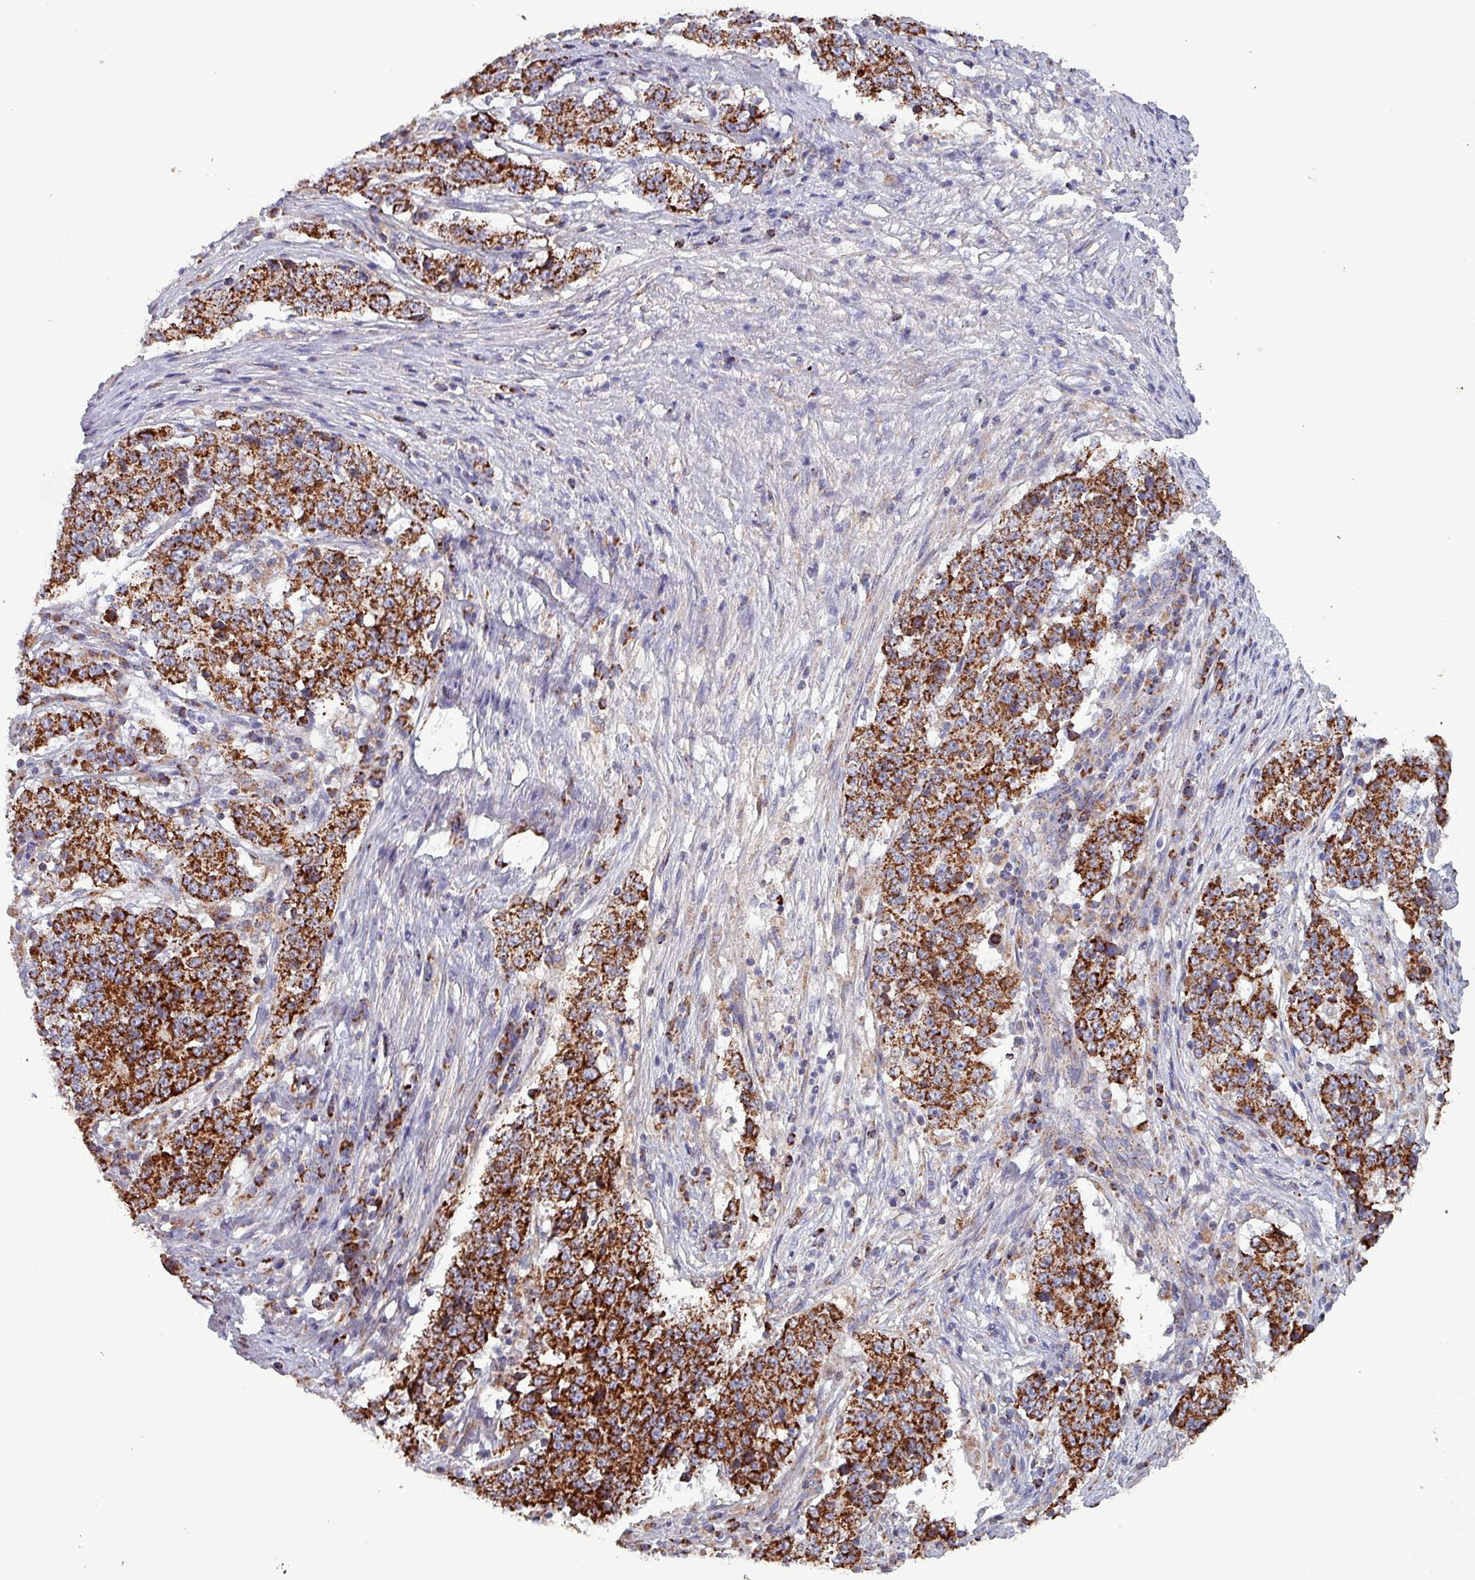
{"staining": {"intensity": "strong", "quantity": ">75%", "location": "cytoplasmic/membranous"}, "tissue": "stomach cancer", "cell_type": "Tumor cells", "image_type": "cancer", "snomed": [{"axis": "morphology", "description": "Adenocarcinoma, NOS"}, {"axis": "topography", "description": "Stomach"}], "caption": "A micrograph showing strong cytoplasmic/membranous staining in about >75% of tumor cells in adenocarcinoma (stomach), as visualized by brown immunohistochemical staining.", "gene": "ZNF322", "patient": {"sex": "male", "age": 59}}